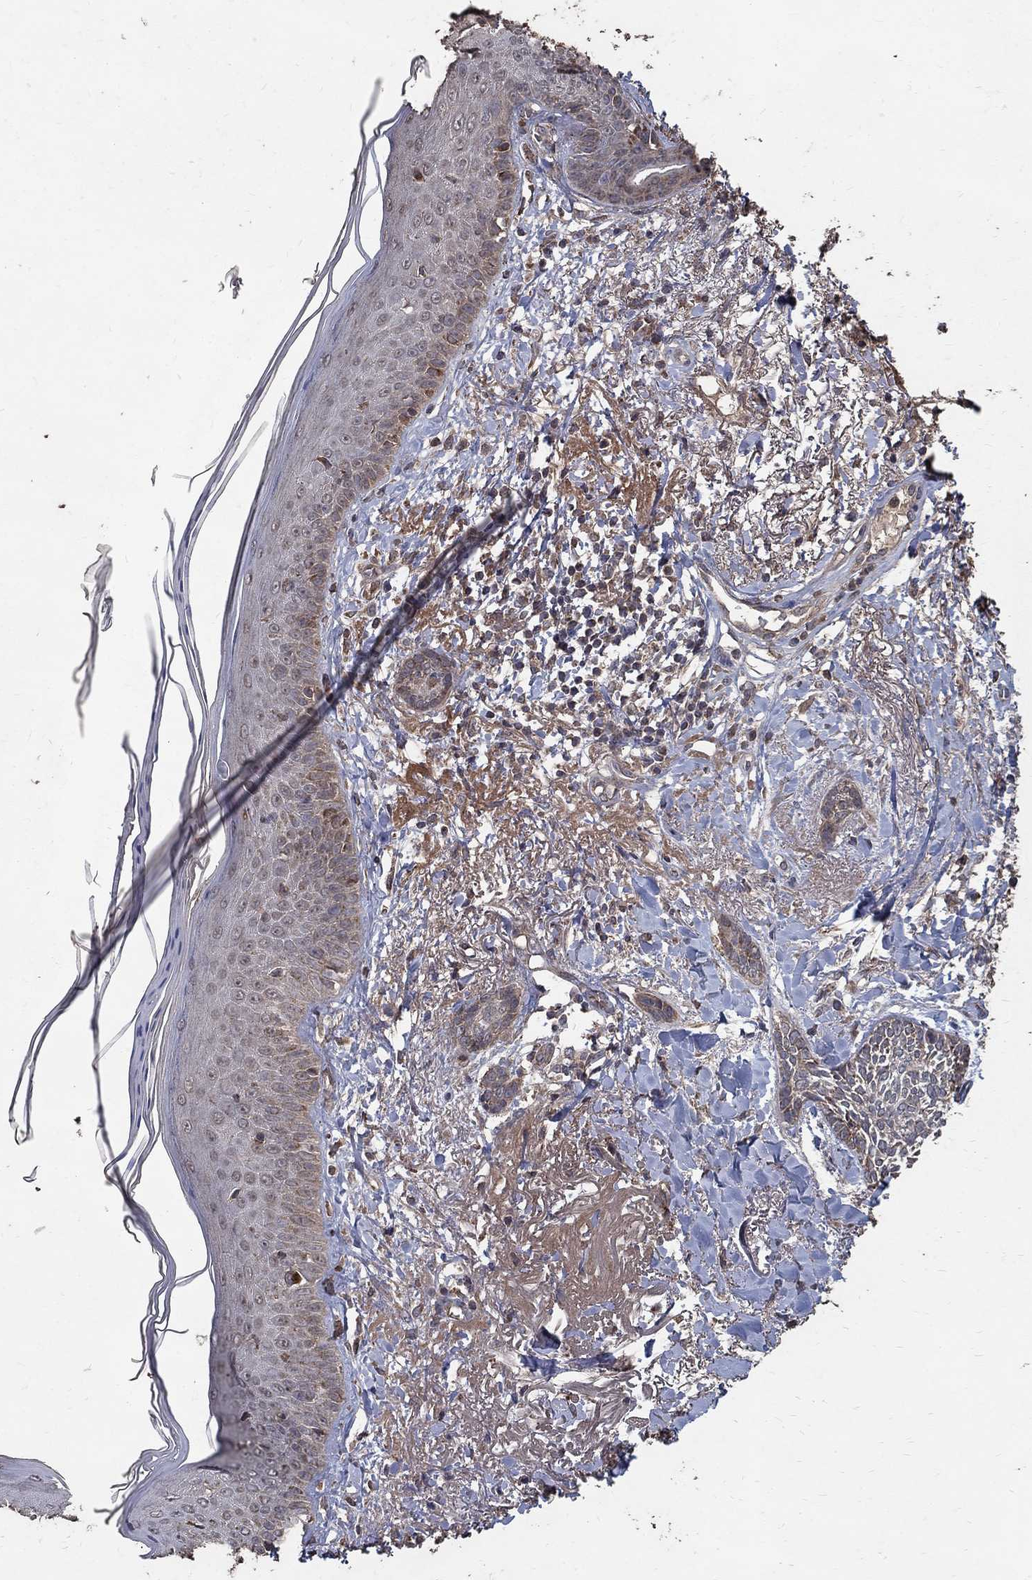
{"staining": {"intensity": "weak", "quantity": "25%-75%", "location": "cytoplasmic/membranous"}, "tissue": "skin cancer", "cell_type": "Tumor cells", "image_type": "cancer", "snomed": [{"axis": "morphology", "description": "Normal tissue, NOS"}, {"axis": "morphology", "description": "Basal cell carcinoma"}, {"axis": "topography", "description": "Skin"}], "caption": "Human skin basal cell carcinoma stained with a brown dye displays weak cytoplasmic/membranous positive positivity in approximately 25%-75% of tumor cells.", "gene": "C17orf75", "patient": {"sex": "male", "age": 84}}